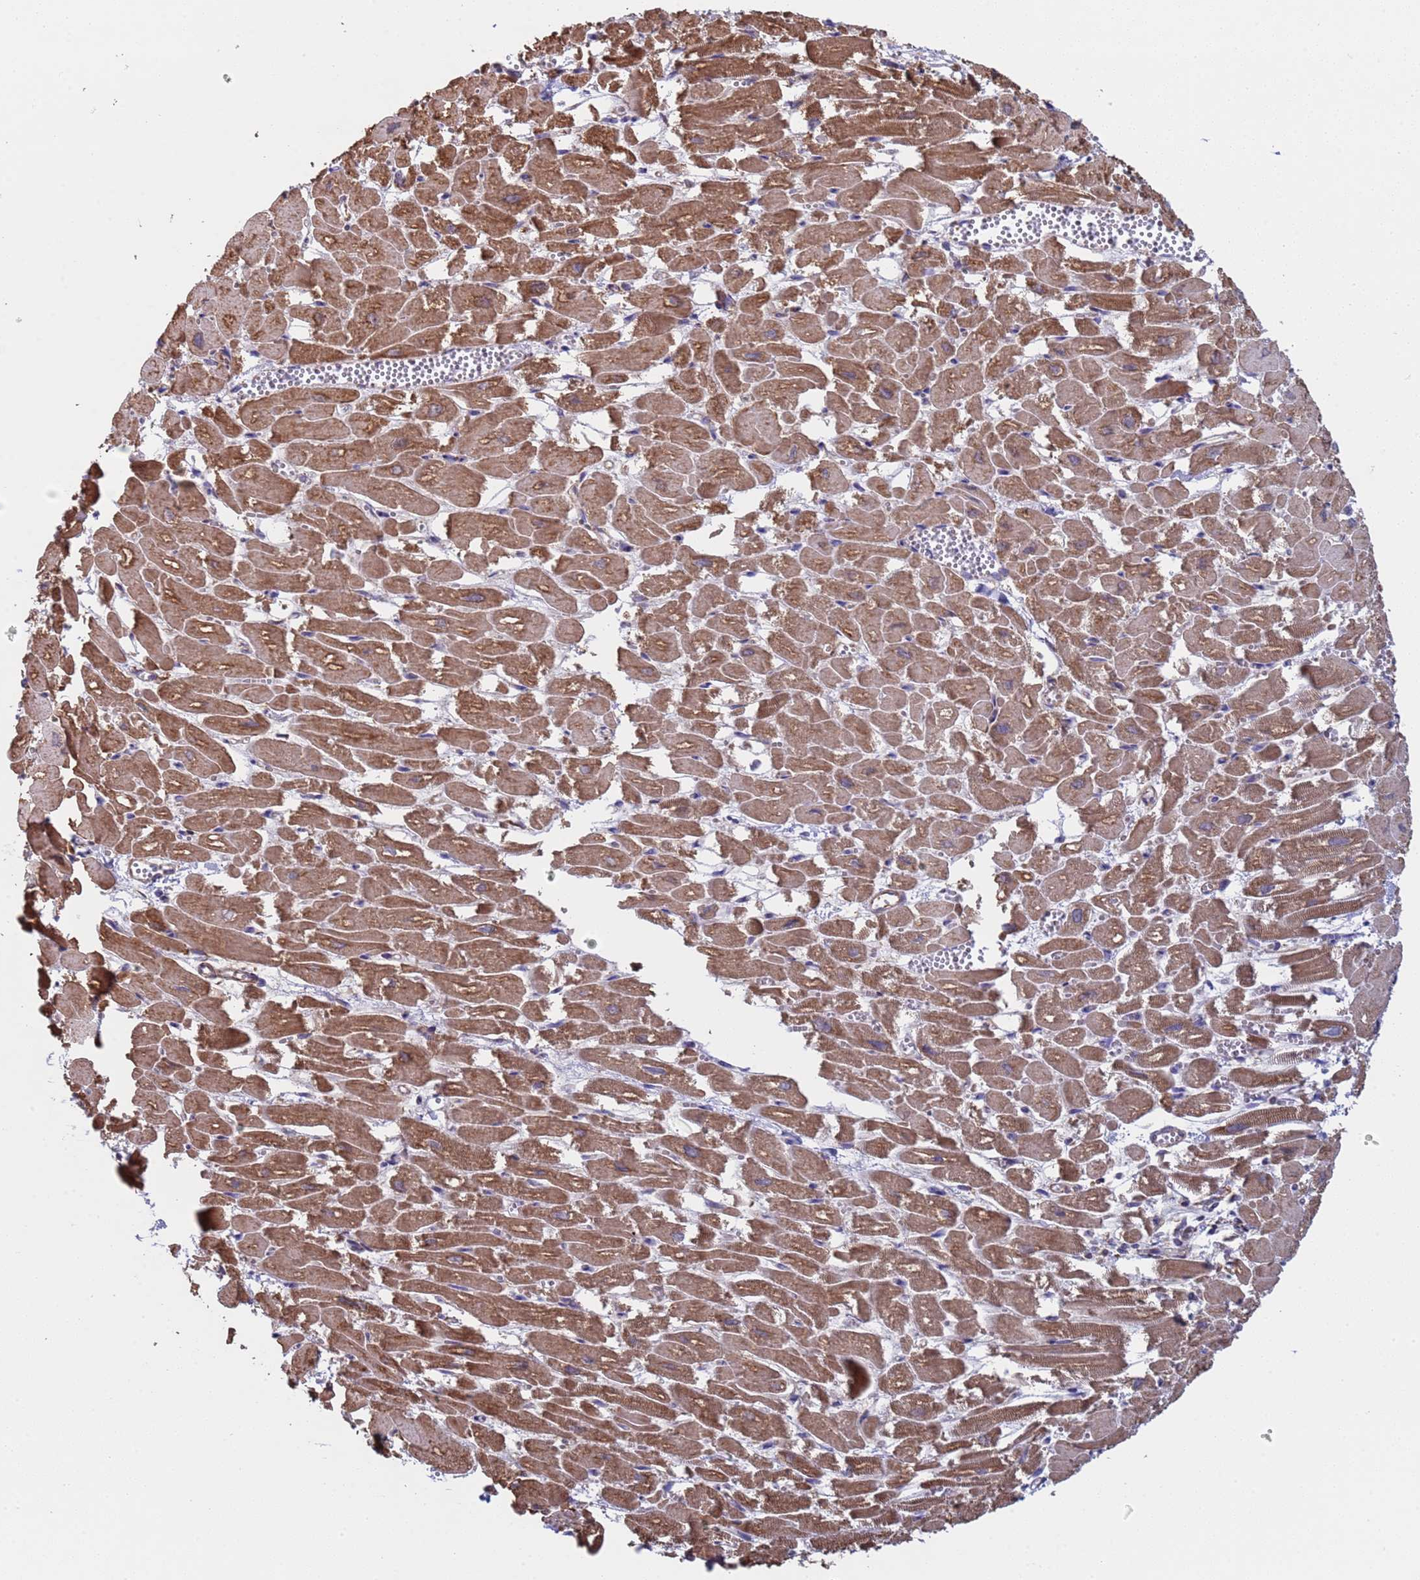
{"staining": {"intensity": "moderate", "quantity": ">75%", "location": "cytoplasmic/membranous"}, "tissue": "heart muscle", "cell_type": "Cardiomyocytes", "image_type": "normal", "snomed": [{"axis": "morphology", "description": "Normal tissue, NOS"}, {"axis": "topography", "description": "Heart"}], "caption": "Protein expression analysis of benign heart muscle shows moderate cytoplasmic/membranous positivity in about >75% of cardiomyocytes. The protein of interest is shown in brown color, while the nuclei are stained blue.", "gene": "NUDT12", "patient": {"sex": "male", "age": 54}}